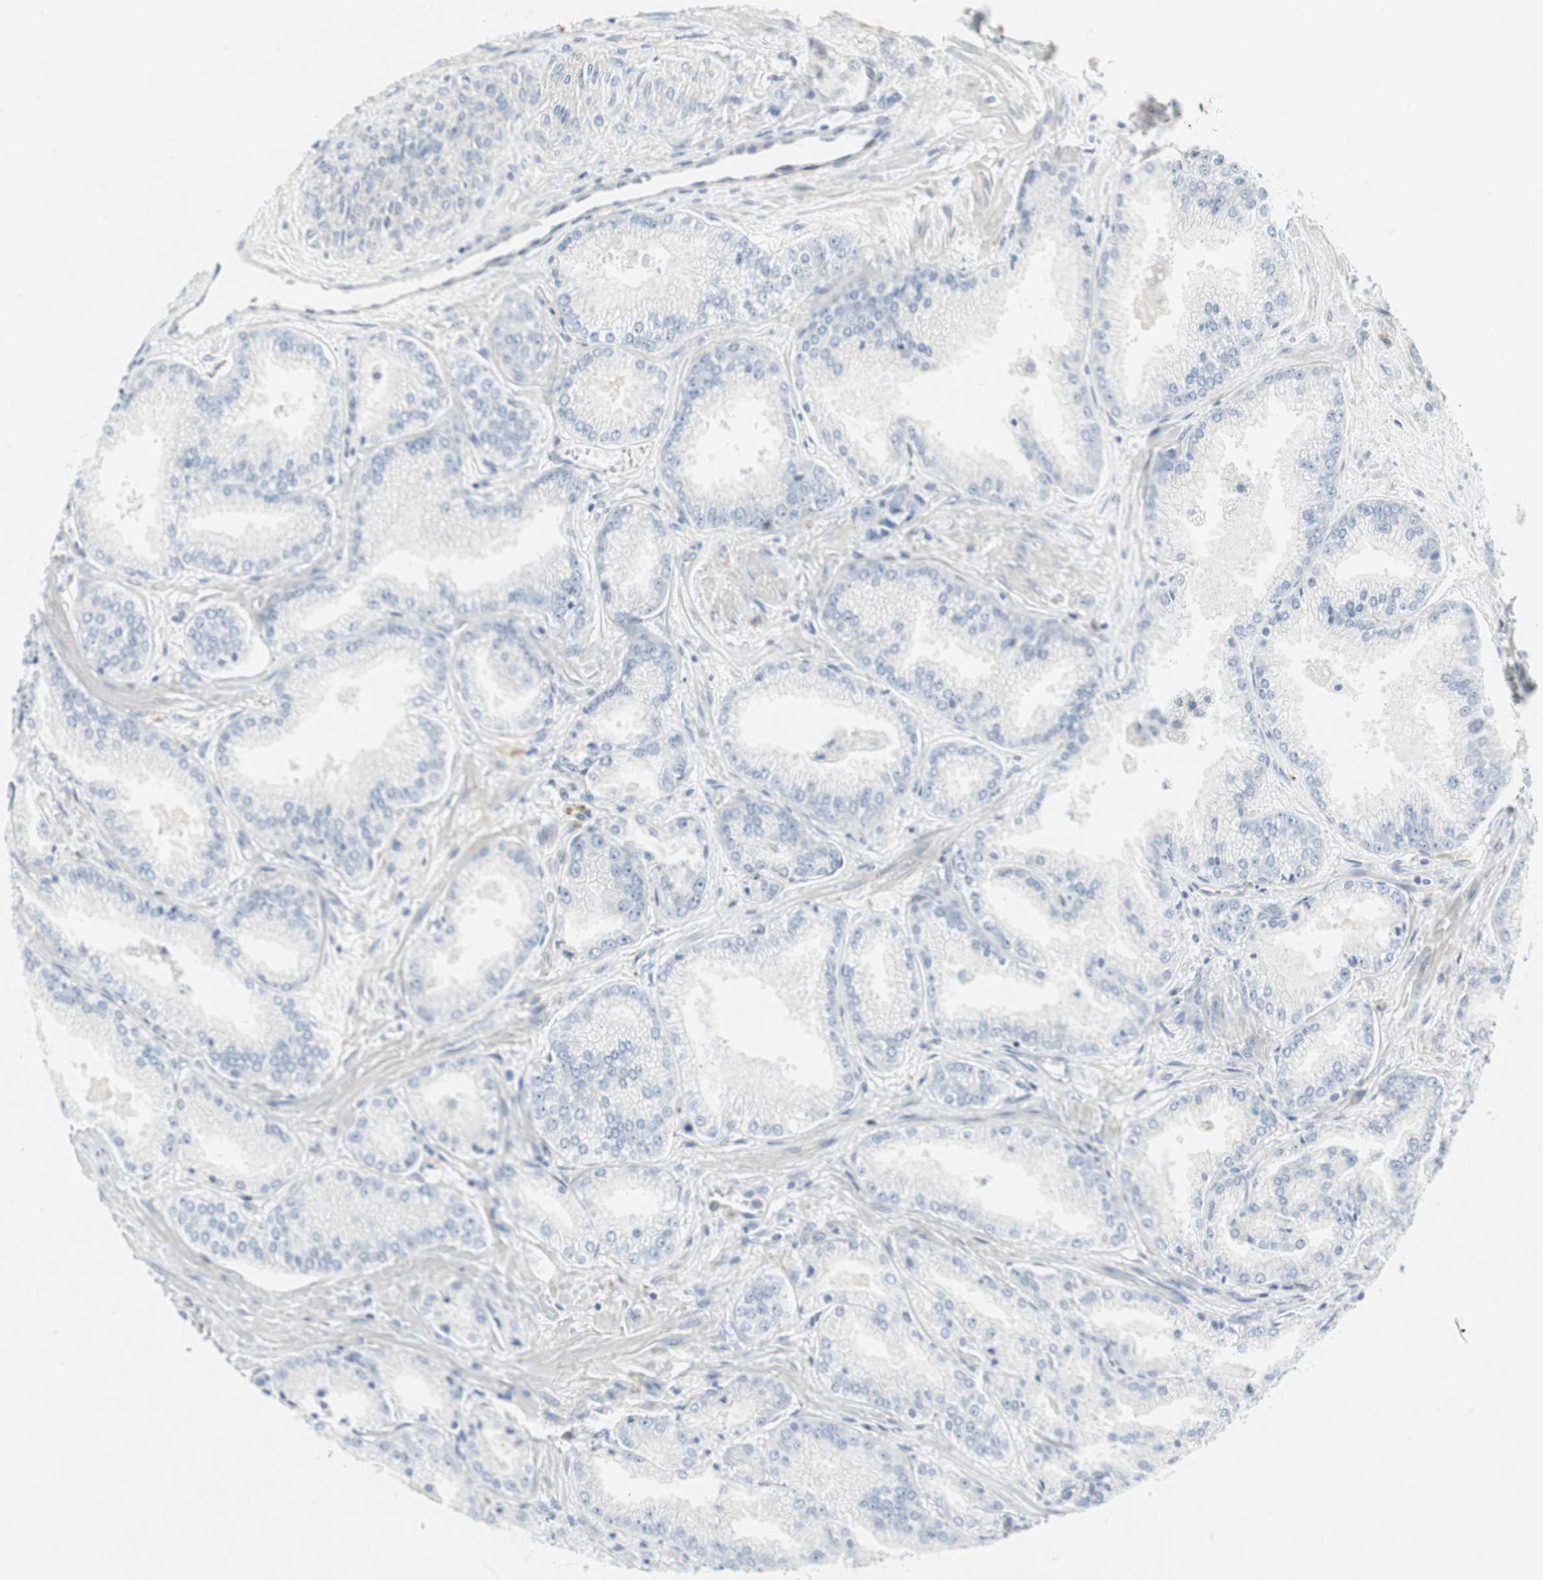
{"staining": {"intensity": "negative", "quantity": "none", "location": "none"}, "tissue": "prostate cancer", "cell_type": "Tumor cells", "image_type": "cancer", "snomed": [{"axis": "morphology", "description": "Adenocarcinoma, High grade"}, {"axis": "topography", "description": "Prostate"}], "caption": "Immunohistochemistry (IHC) micrograph of neoplastic tissue: prostate cancer (high-grade adenocarcinoma) stained with DAB (3,3'-diaminobenzidine) shows no significant protein expression in tumor cells. Nuclei are stained in blue.", "gene": "CAND2", "patient": {"sex": "male", "age": 61}}